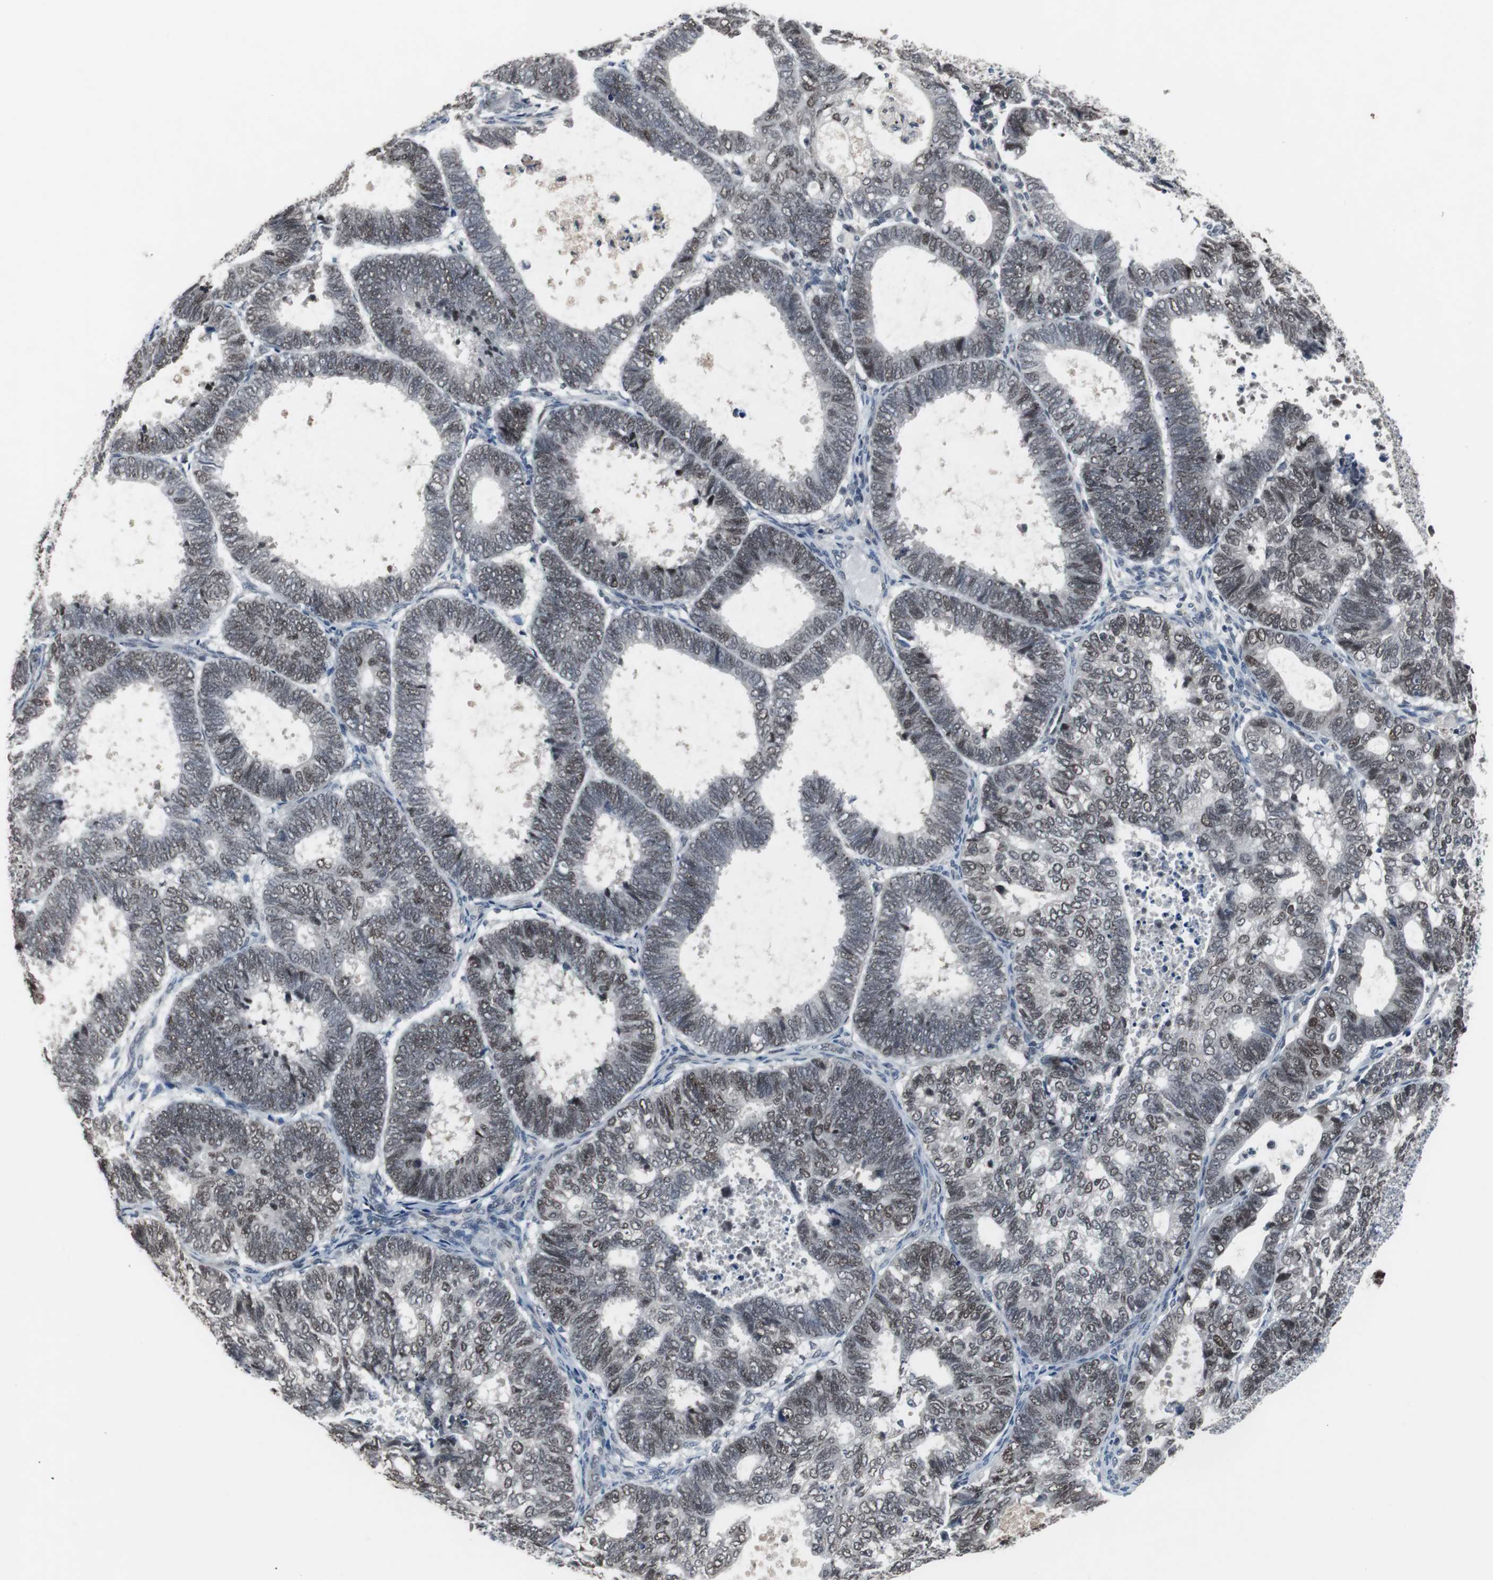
{"staining": {"intensity": "moderate", "quantity": ">75%", "location": "nuclear"}, "tissue": "endometrial cancer", "cell_type": "Tumor cells", "image_type": "cancer", "snomed": [{"axis": "morphology", "description": "Adenocarcinoma, NOS"}, {"axis": "topography", "description": "Uterus"}], "caption": "This is an image of immunohistochemistry staining of adenocarcinoma (endometrial), which shows moderate expression in the nuclear of tumor cells.", "gene": "FOXP4", "patient": {"sex": "female", "age": 60}}